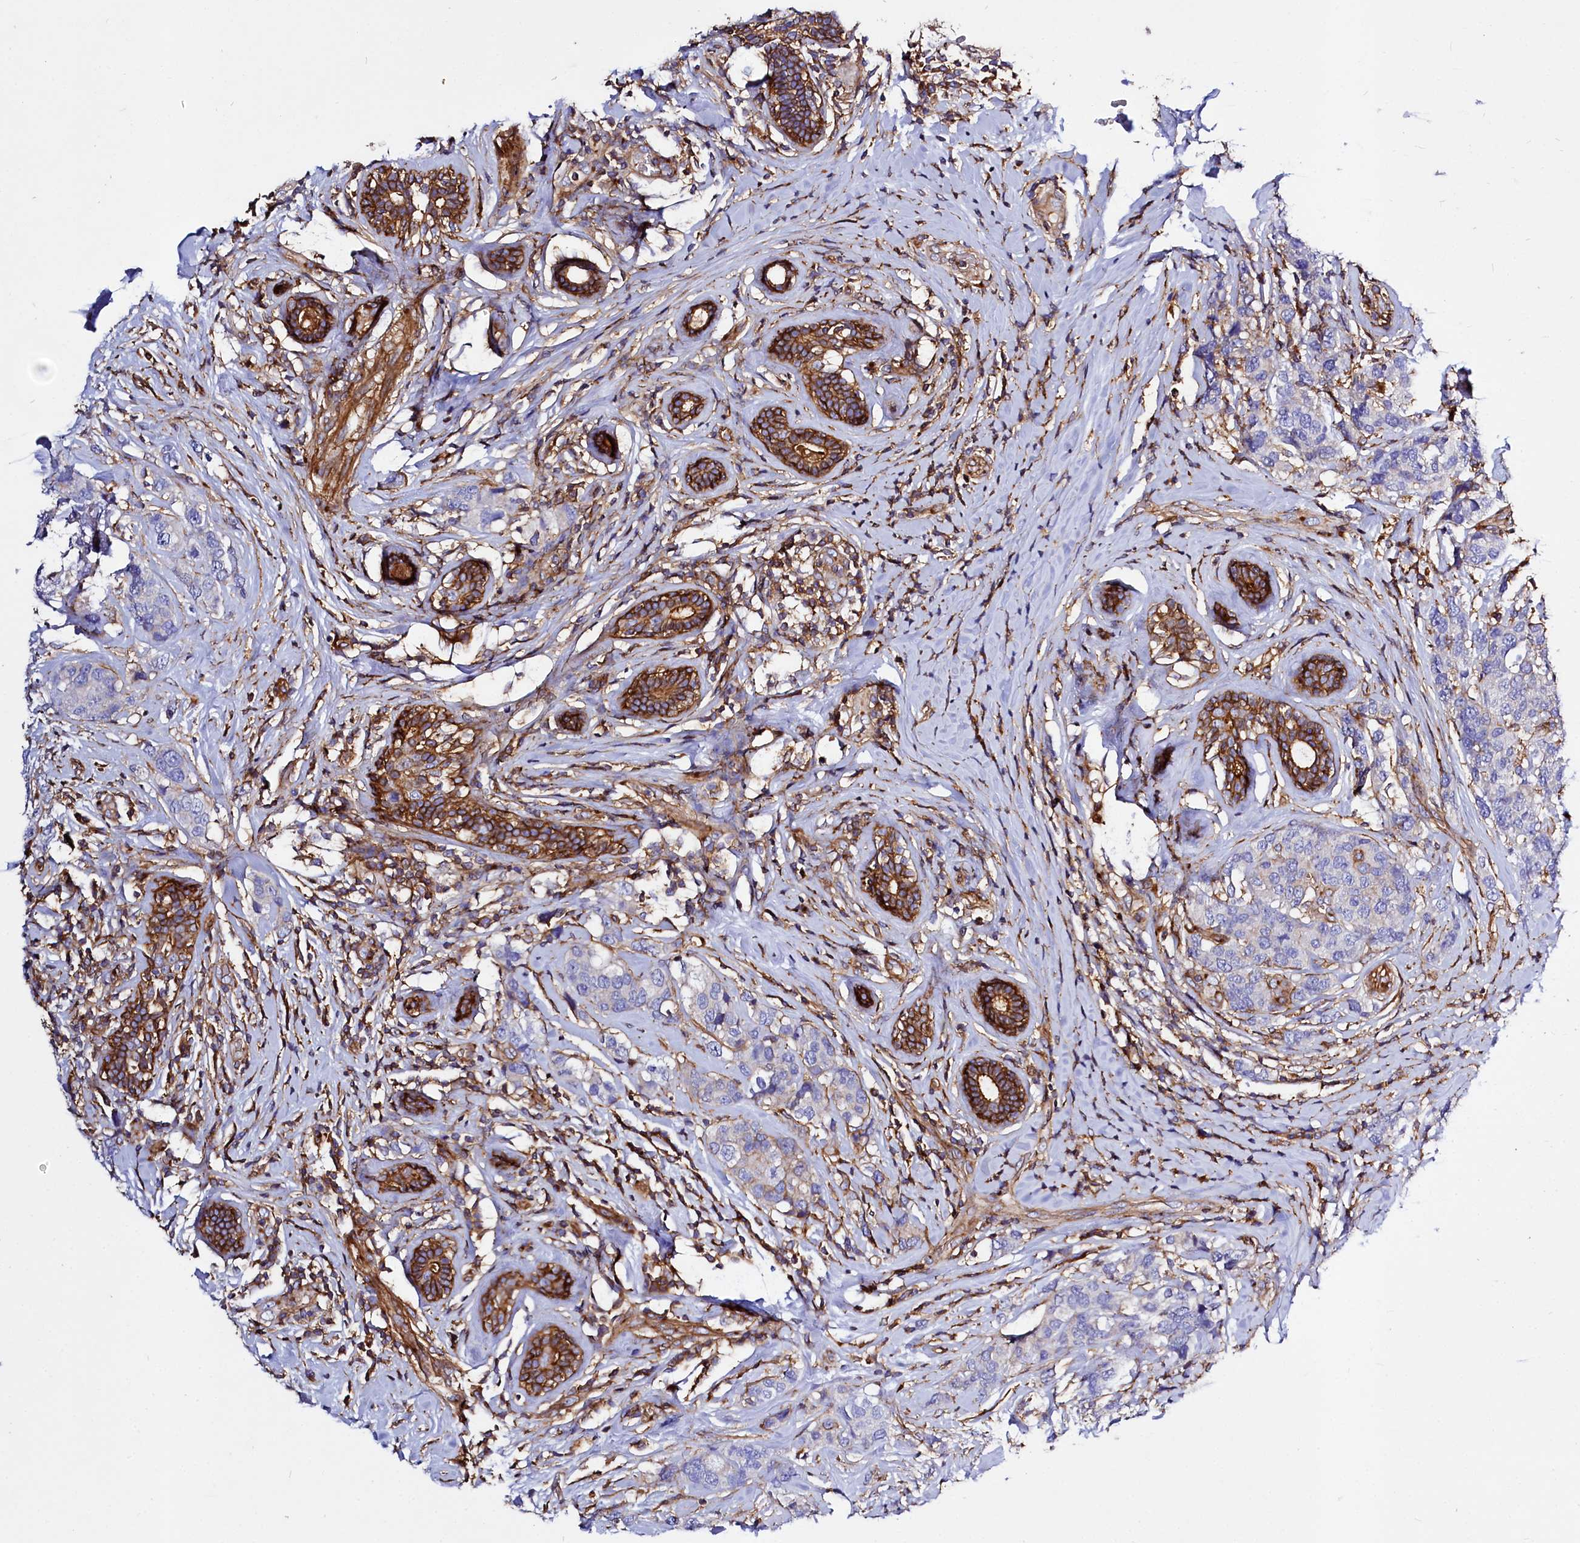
{"staining": {"intensity": "negative", "quantity": "none", "location": "none"}, "tissue": "breast cancer", "cell_type": "Tumor cells", "image_type": "cancer", "snomed": [{"axis": "morphology", "description": "Lobular carcinoma"}, {"axis": "topography", "description": "Breast"}], "caption": "Immunohistochemistry (IHC) of human breast cancer (lobular carcinoma) displays no expression in tumor cells.", "gene": "ANO6", "patient": {"sex": "female", "age": 59}}